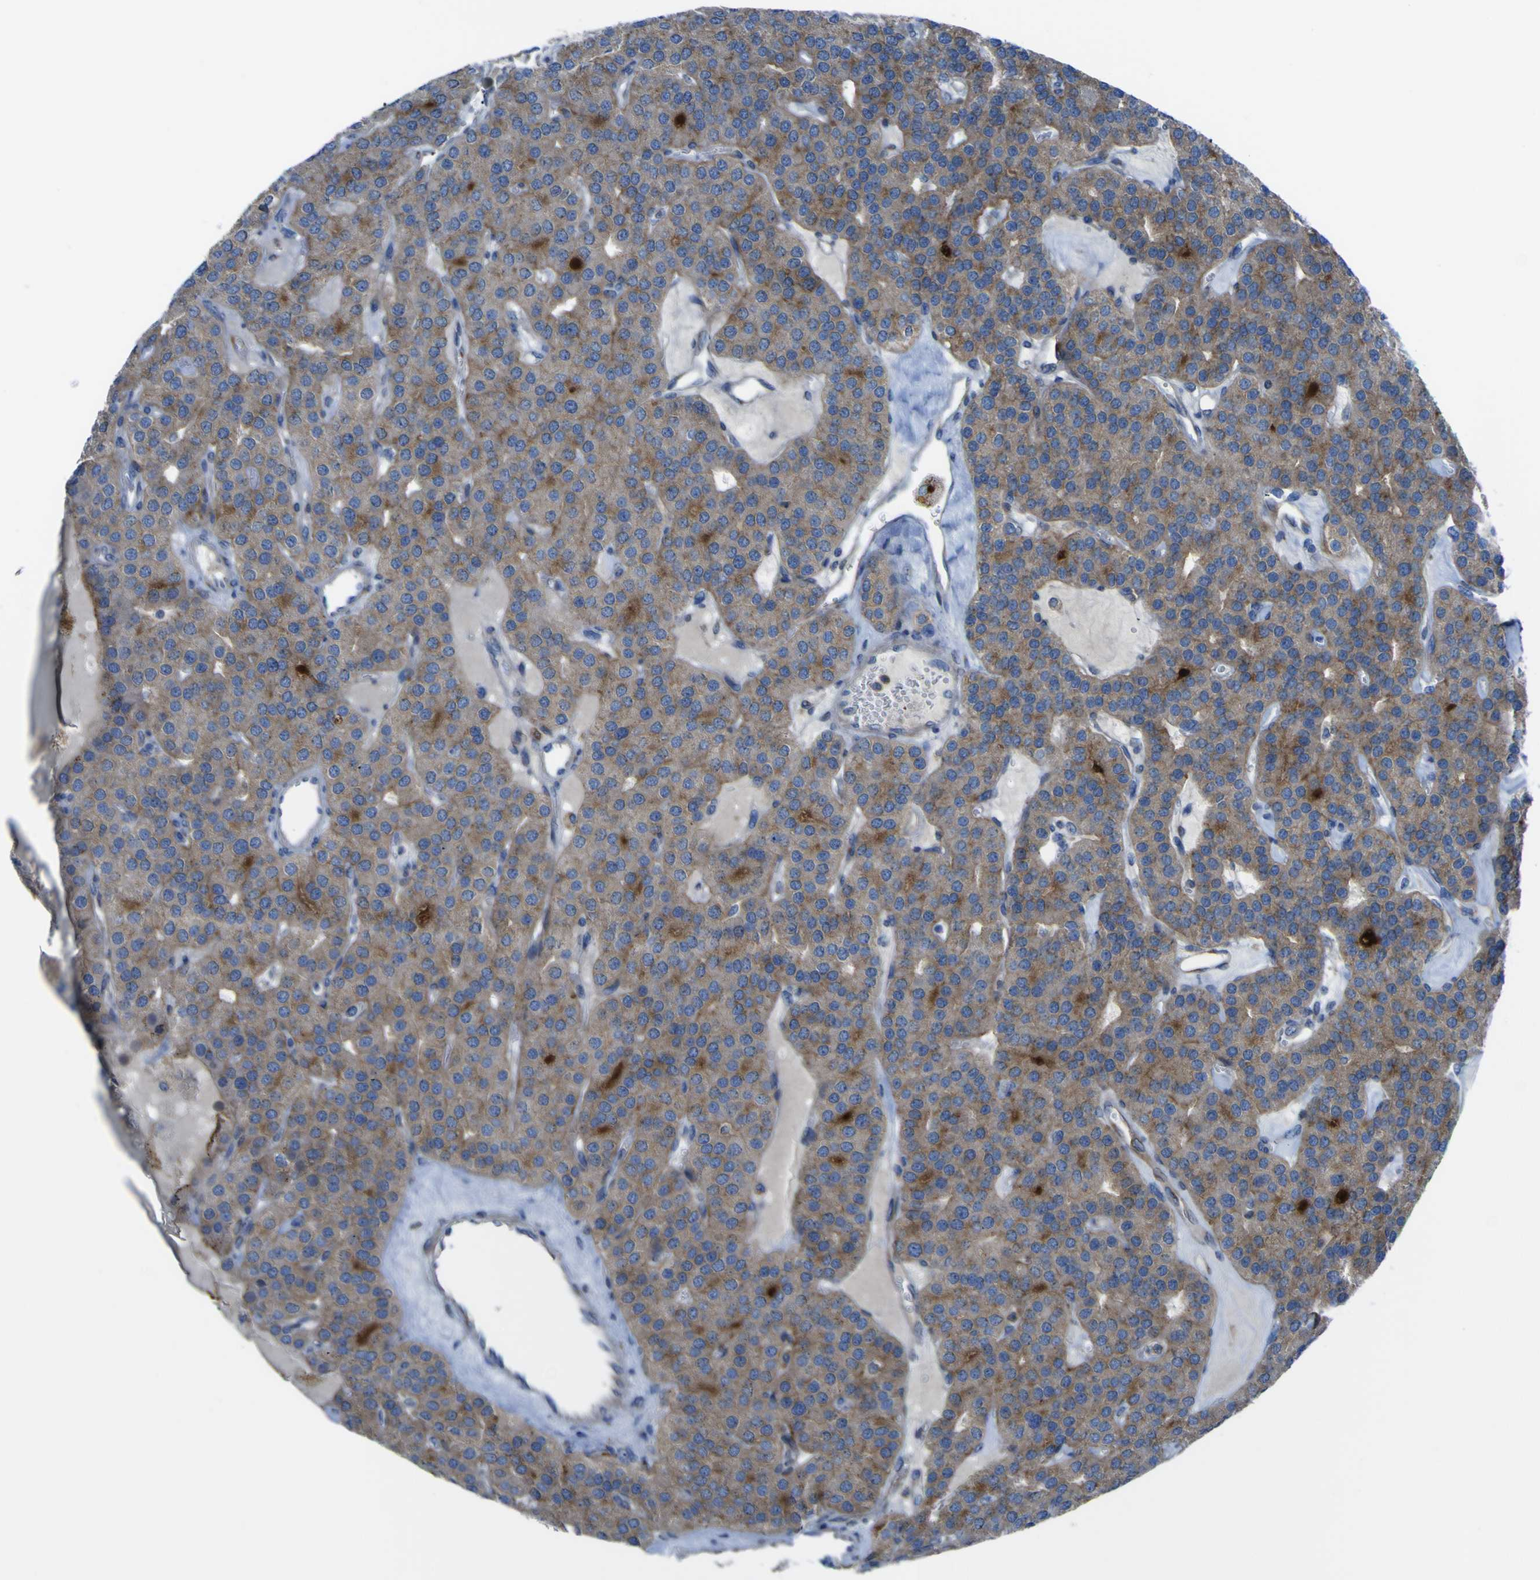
{"staining": {"intensity": "moderate", "quantity": ">75%", "location": "cytoplasmic/membranous"}, "tissue": "parathyroid gland", "cell_type": "Glandular cells", "image_type": "normal", "snomed": [{"axis": "morphology", "description": "Normal tissue, NOS"}, {"axis": "morphology", "description": "Adenoma, NOS"}, {"axis": "topography", "description": "Parathyroid gland"}], "caption": "Protein expression analysis of benign parathyroid gland displays moderate cytoplasmic/membranous staining in approximately >75% of glandular cells.", "gene": "CST3", "patient": {"sex": "female", "age": 86}}